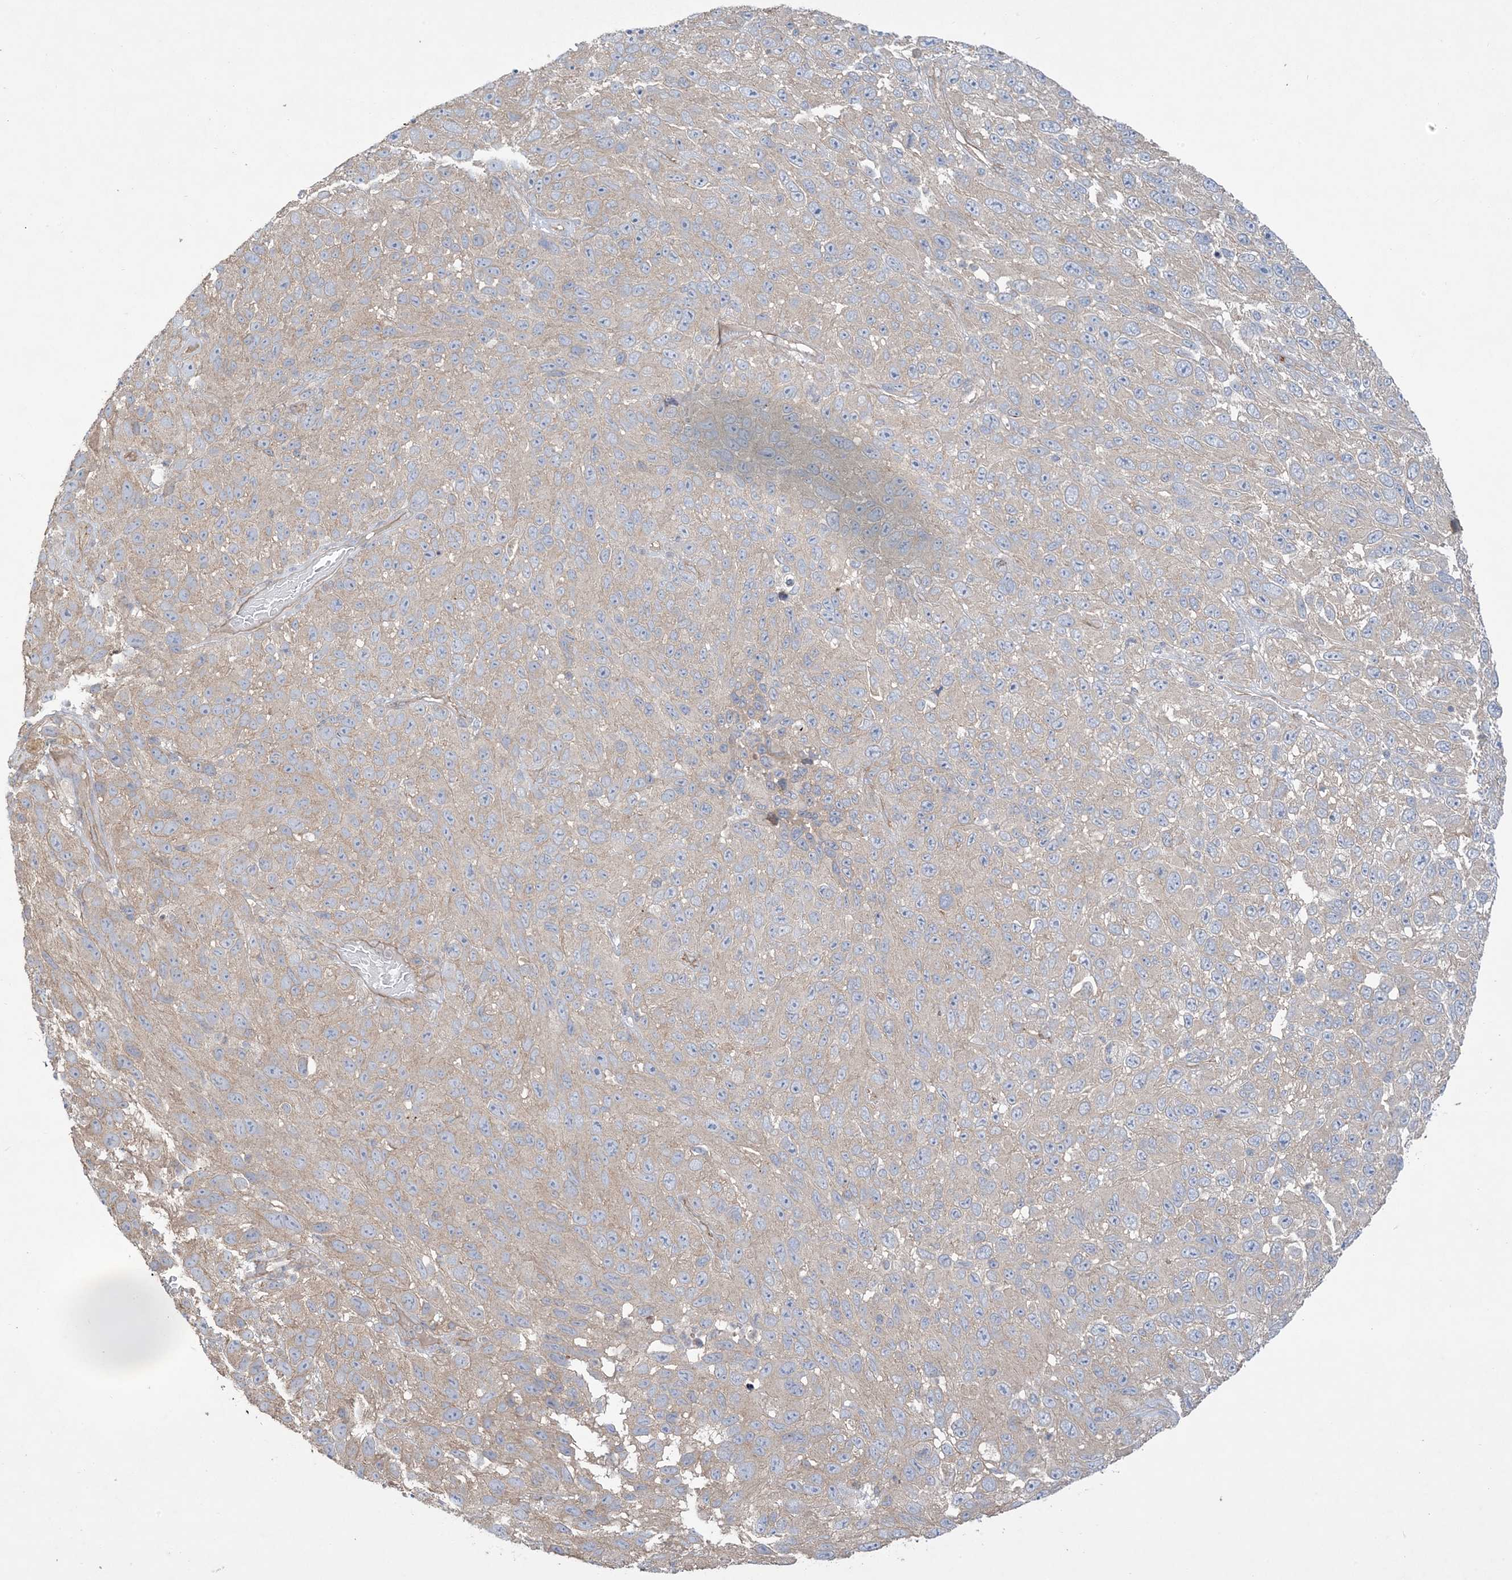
{"staining": {"intensity": "weak", "quantity": "25%-75%", "location": "cytoplasmic/membranous"}, "tissue": "melanoma", "cell_type": "Tumor cells", "image_type": "cancer", "snomed": [{"axis": "morphology", "description": "Malignant melanoma, NOS"}, {"axis": "topography", "description": "Skin"}], "caption": "Protein staining of melanoma tissue exhibits weak cytoplasmic/membranous expression in approximately 25%-75% of tumor cells.", "gene": "CCNY", "patient": {"sex": "female", "age": 96}}